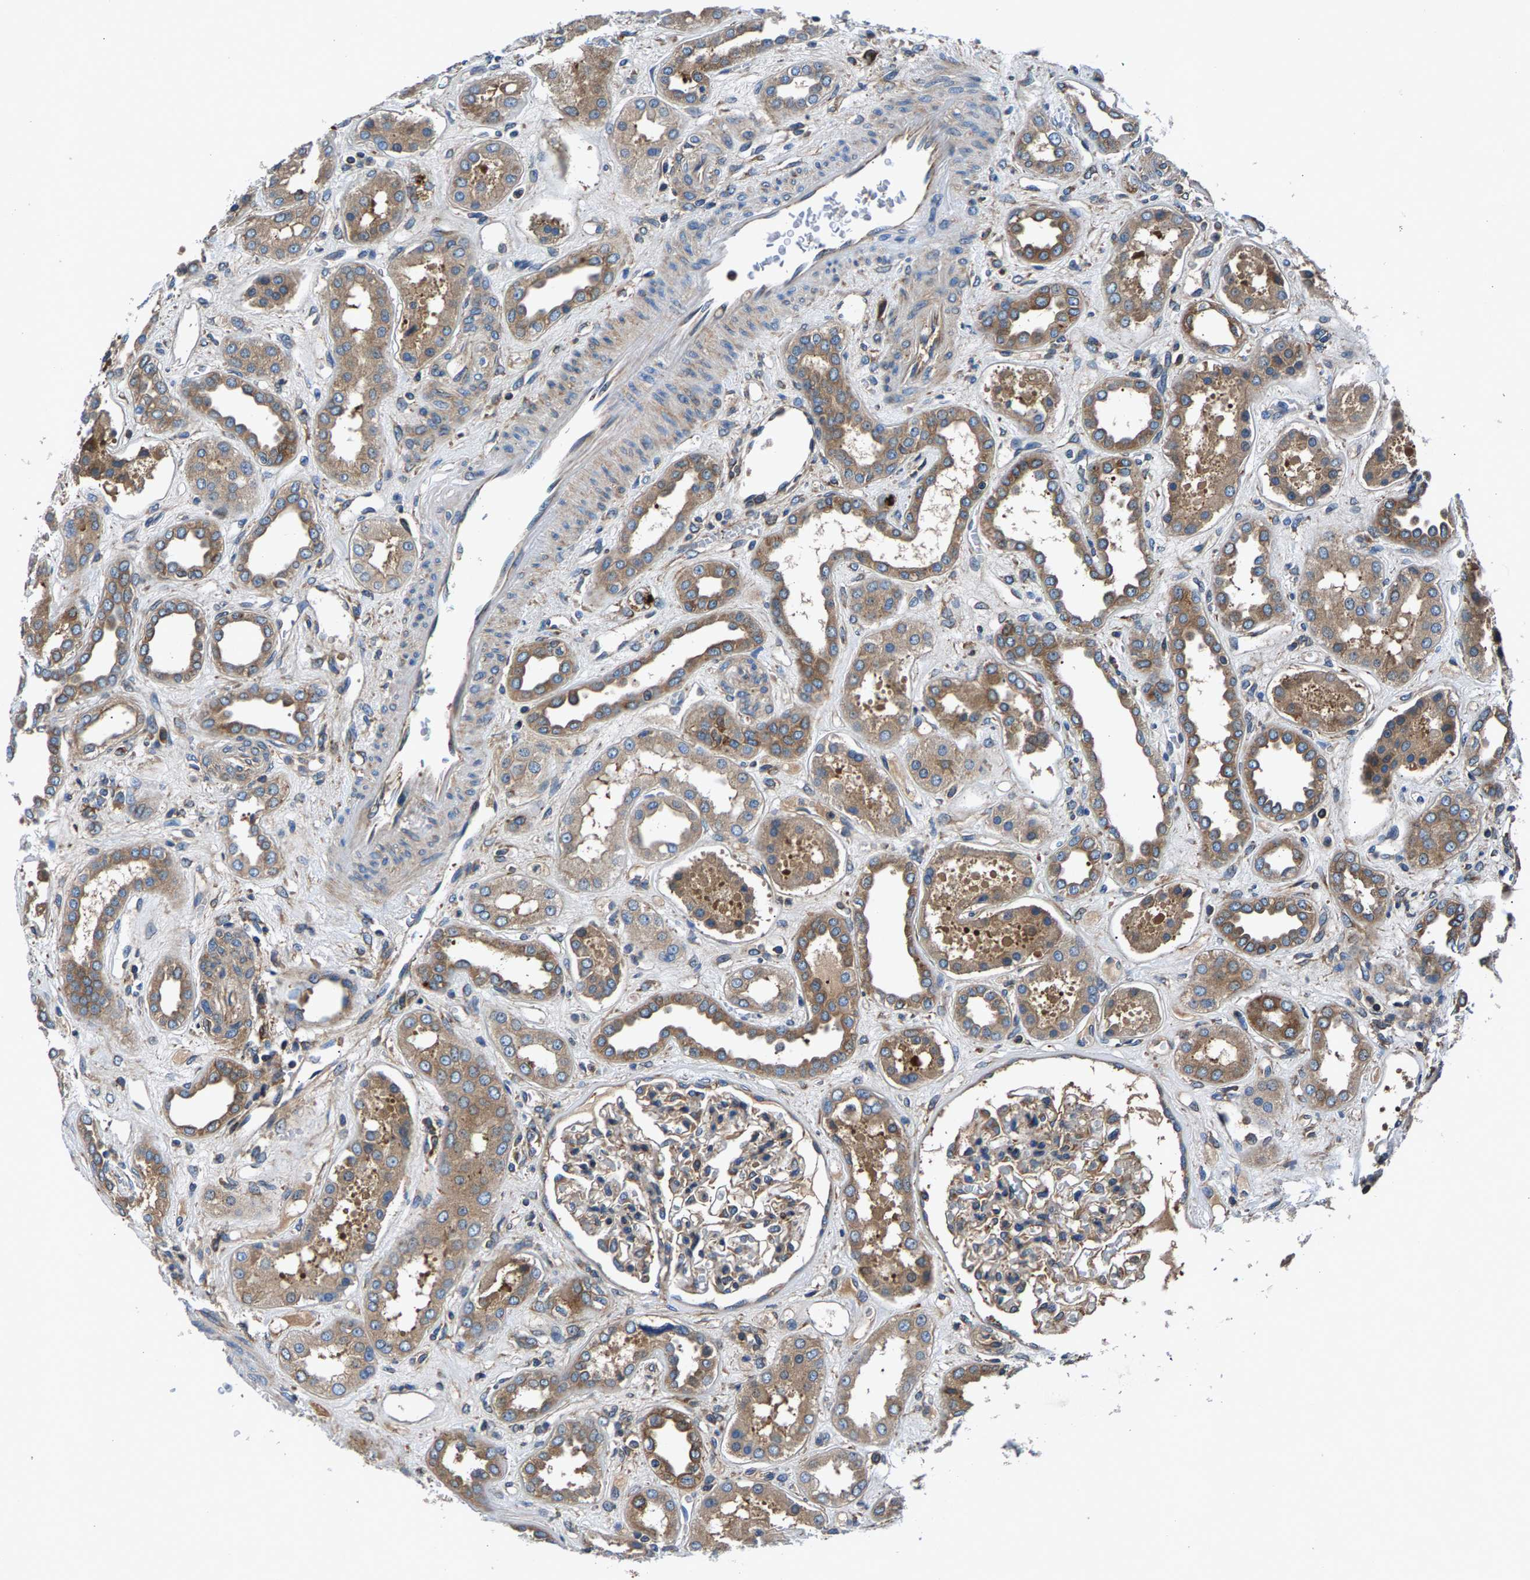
{"staining": {"intensity": "moderate", "quantity": "25%-75%", "location": "cytoplasmic/membranous"}, "tissue": "kidney", "cell_type": "Cells in glomeruli", "image_type": "normal", "snomed": [{"axis": "morphology", "description": "Normal tissue, NOS"}, {"axis": "topography", "description": "Kidney"}], "caption": "Protein expression analysis of unremarkable kidney demonstrates moderate cytoplasmic/membranous staining in approximately 25%-75% of cells in glomeruli.", "gene": "LPCAT1", "patient": {"sex": "male", "age": 59}}